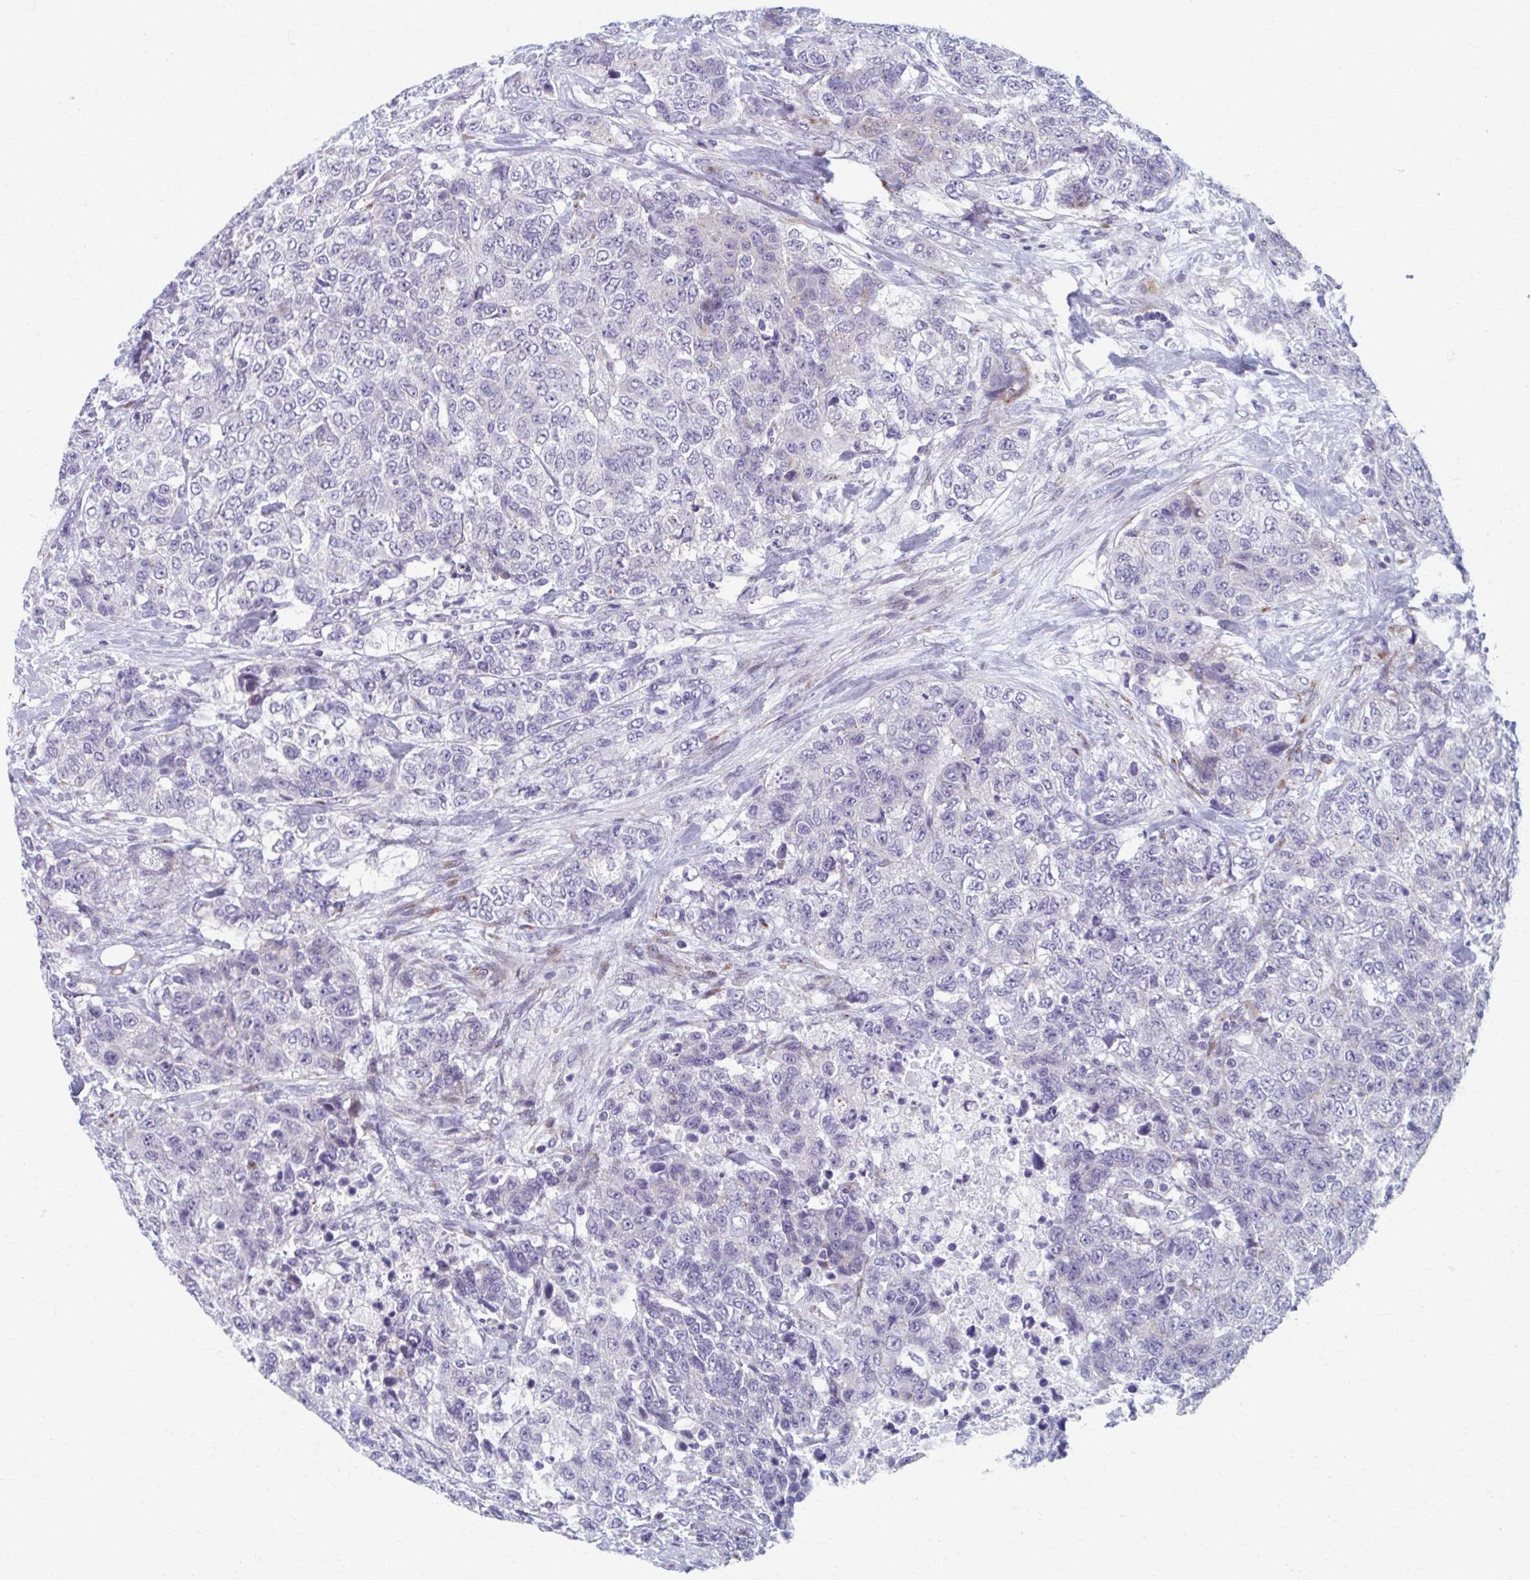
{"staining": {"intensity": "negative", "quantity": "none", "location": "none"}, "tissue": "urothelial cancer", "cell_type": "Tumor cells", "image_type": "cancer", "snomed": [{"axis": "morphology", "description": "Urothelial carcinoma, High grade"}, {"axis": "topography", "description": "Urinary bladder"}], "caption": "High-grade urothelial carcinoma was stained to show a protein in brown. There is no significant staining in tumor cells.", "gene": "OLFM2", "patient": {"sex": "female", "age": 78}}